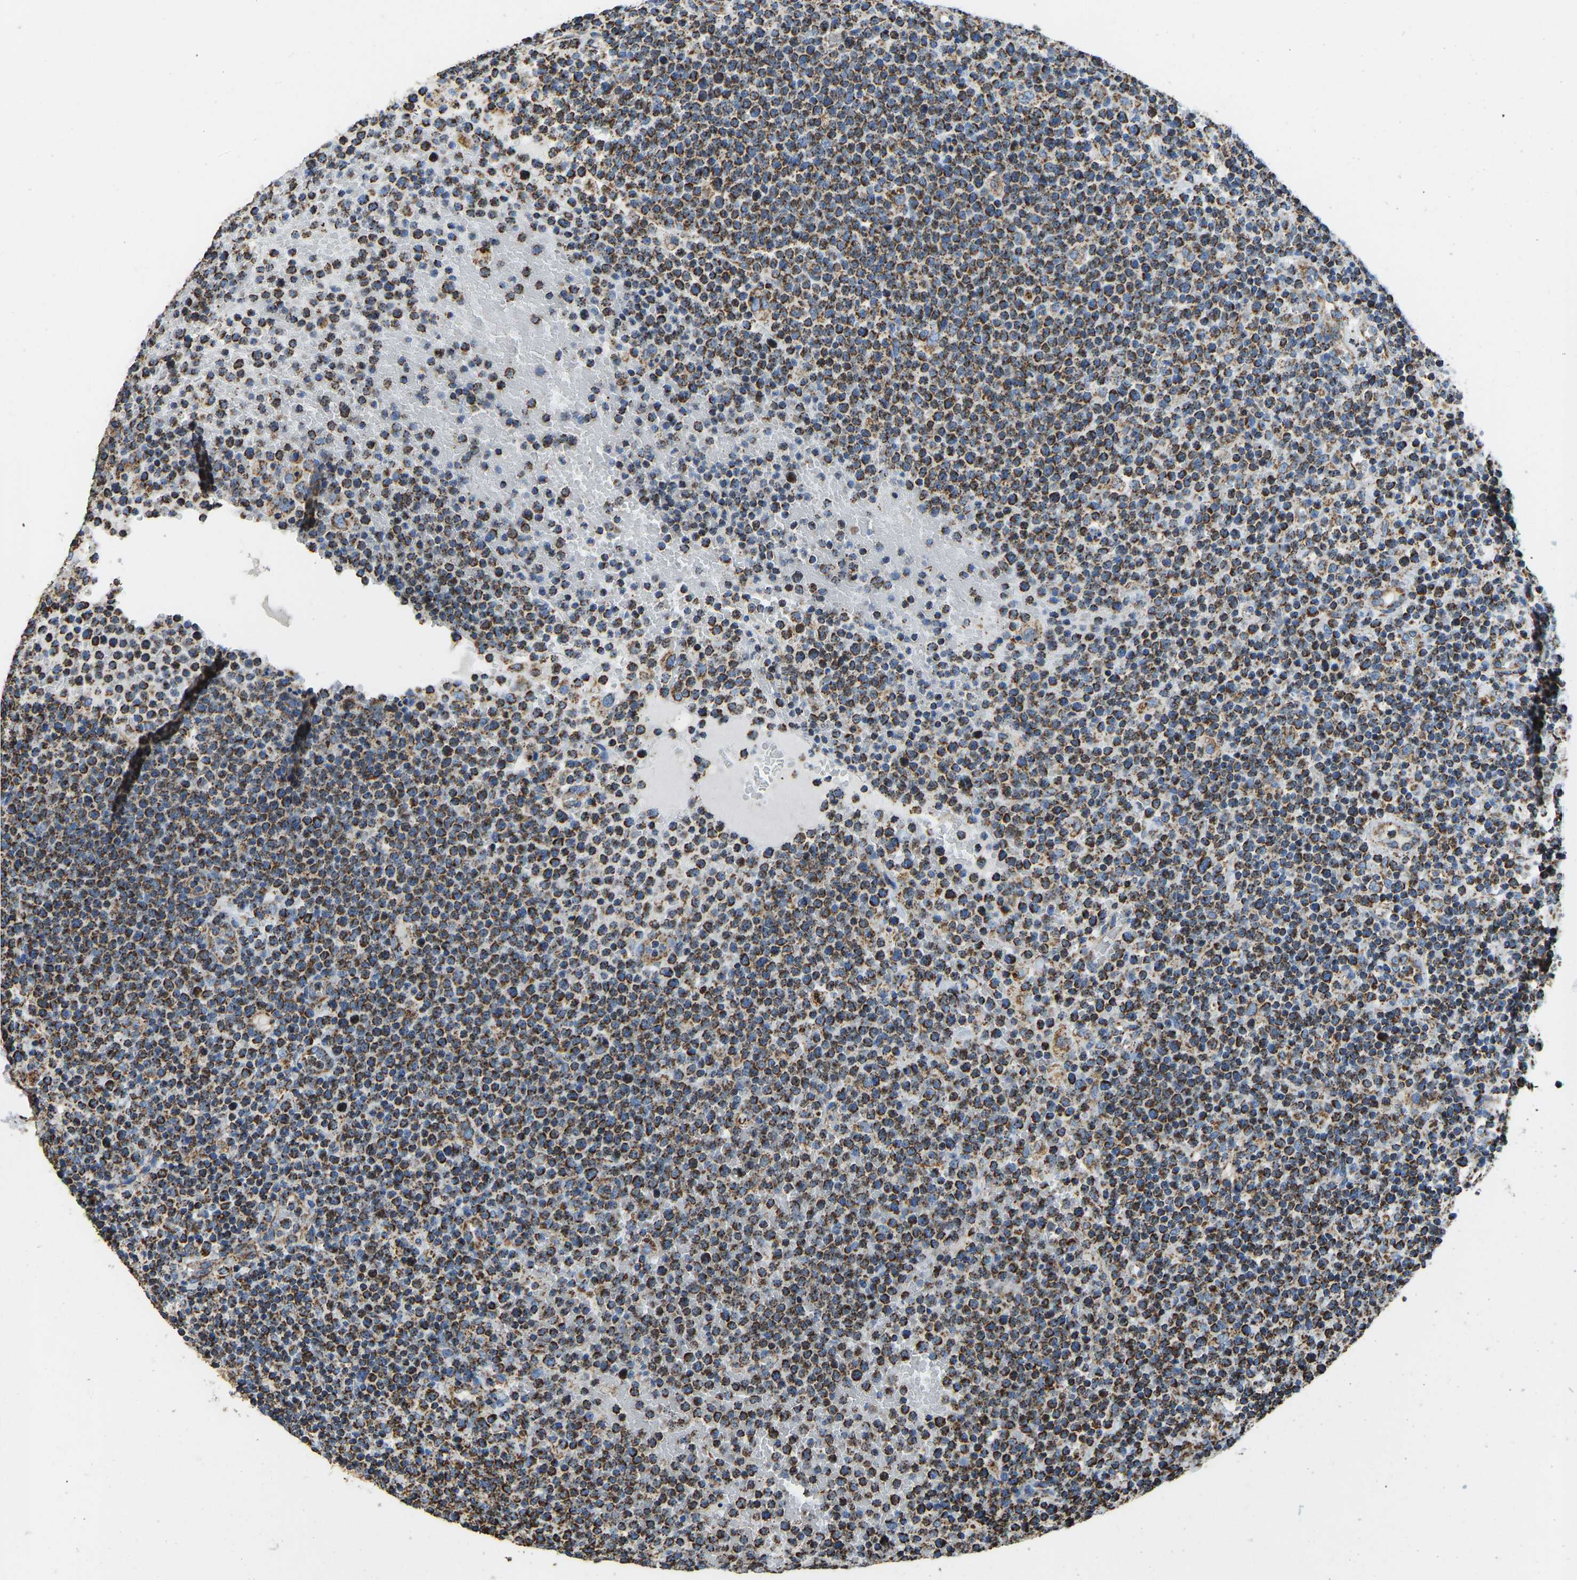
{"staining": {"intensity": "moderate", "quantity": ">75%", "location": "cytoplasmic/membranous"}, "tissue": "lymphoma", "cell_type": "Tumor cells", "image_type": "cancer", "snomed": [{"axis": "morphology", "description": "Malignant lymphoma, non-Hodgkin's type, High grade"}, {"axis": "topography", "description": "Lymph node"}], "caption": "Protein staining by IHC displays moderate cytoplasmic/membranous expression in approximately >75% of tumor cells in high-grade malignant lymphoma, non-Hodgkin's type. The staining was performed using DAB to visualize the protein expression in brown, while the nuclei were stained in blue with hematoxylin (Magnification: 20x).", "gene": "IRX6", "patient": {"sex": "male", "age": 61}}